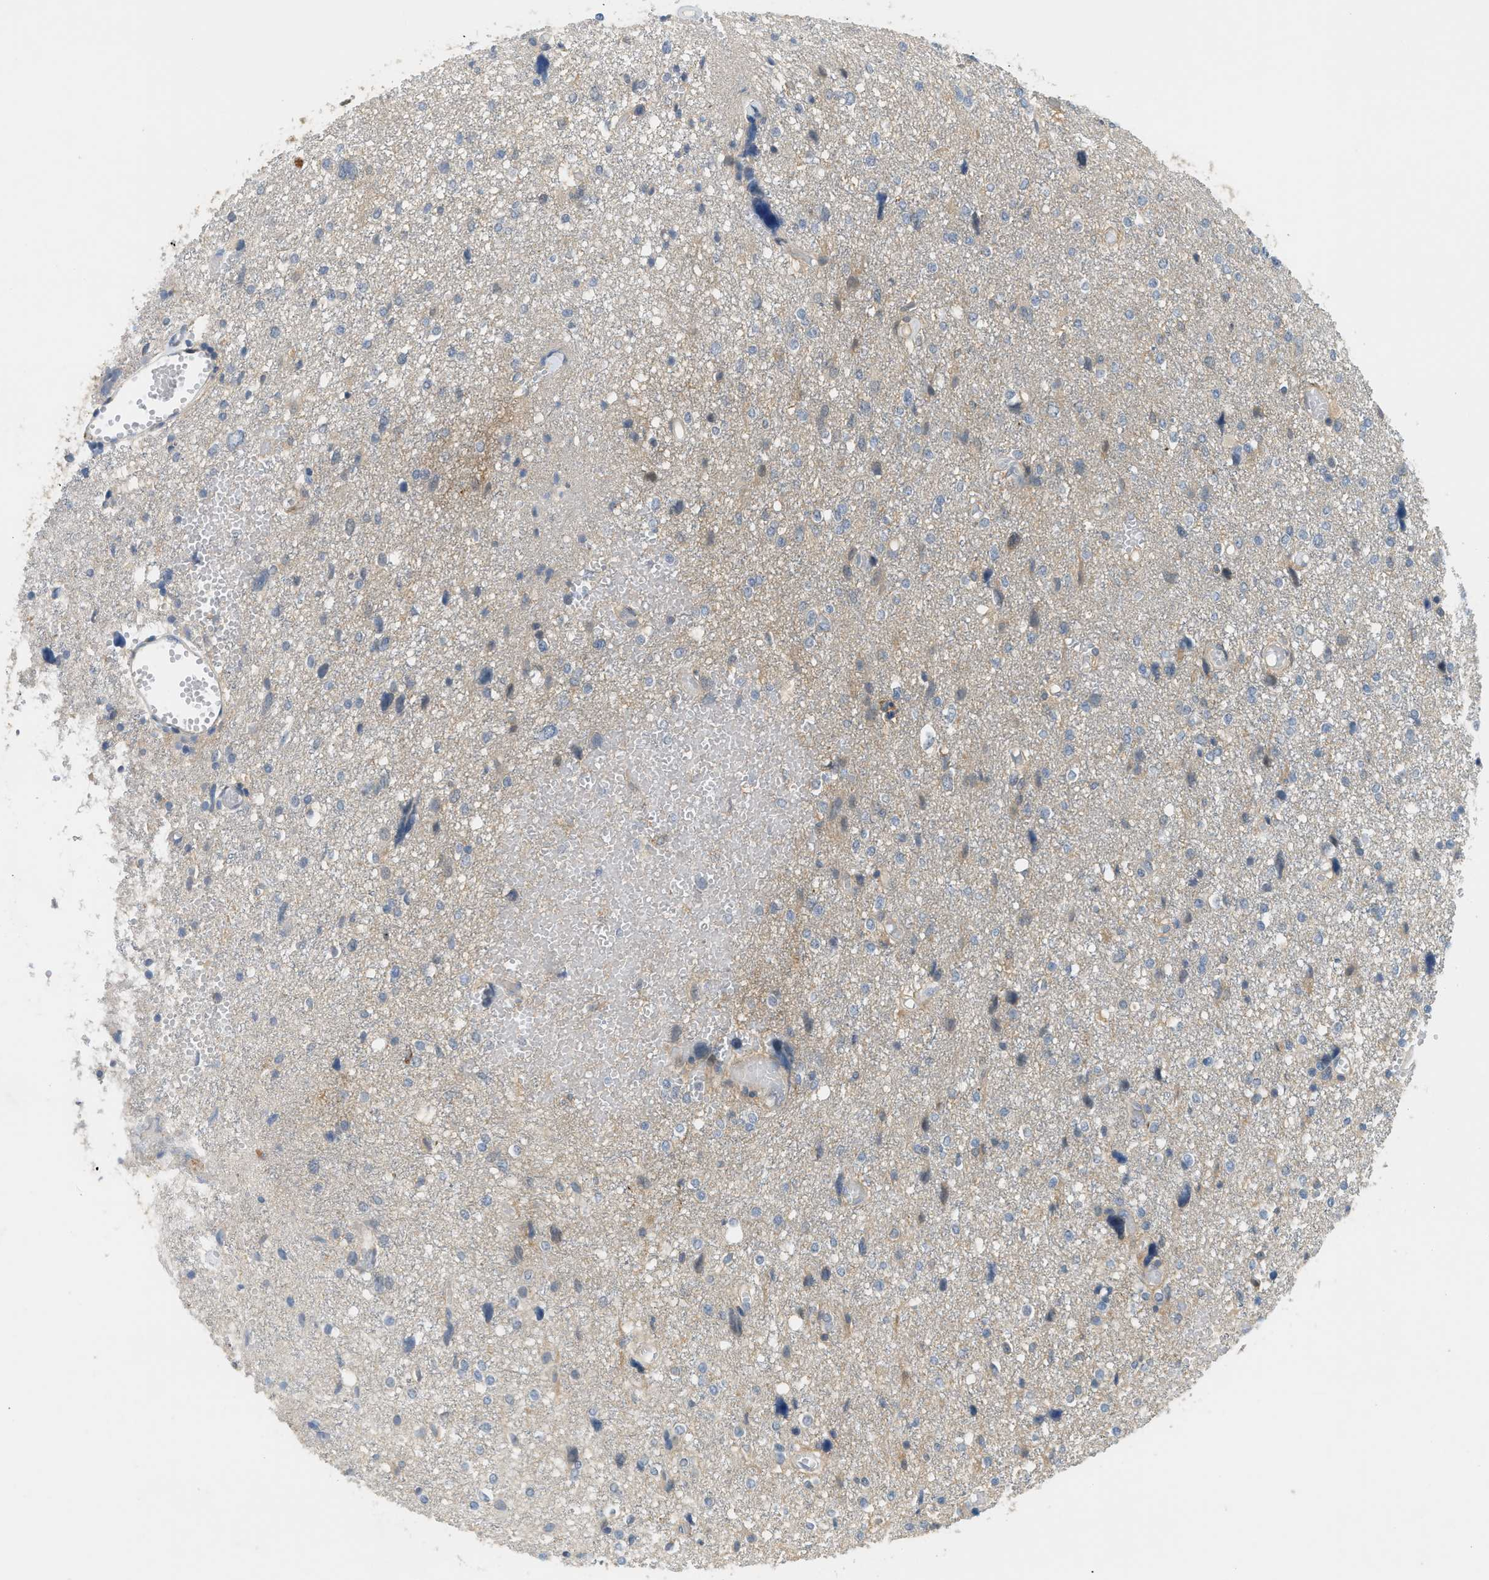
{"staining": {"intensity": "weak", "quantity": "<25%", "location": "cytoplasmic/membranous"}, "tissue": "glioma", "cell_type": "Tumor cells", "image_type": "cancer", "snomed": [{"axis": "morphology", "description": "Glioma, malignant, High grade"}, {"axis": "topography", "description": "Brain"}], "caption": "Protein analysis of glioma exhibits no significant positivity in tumor cells.", "gene": "PDCL3", "patient": {"sex": "female", "age": 59}}